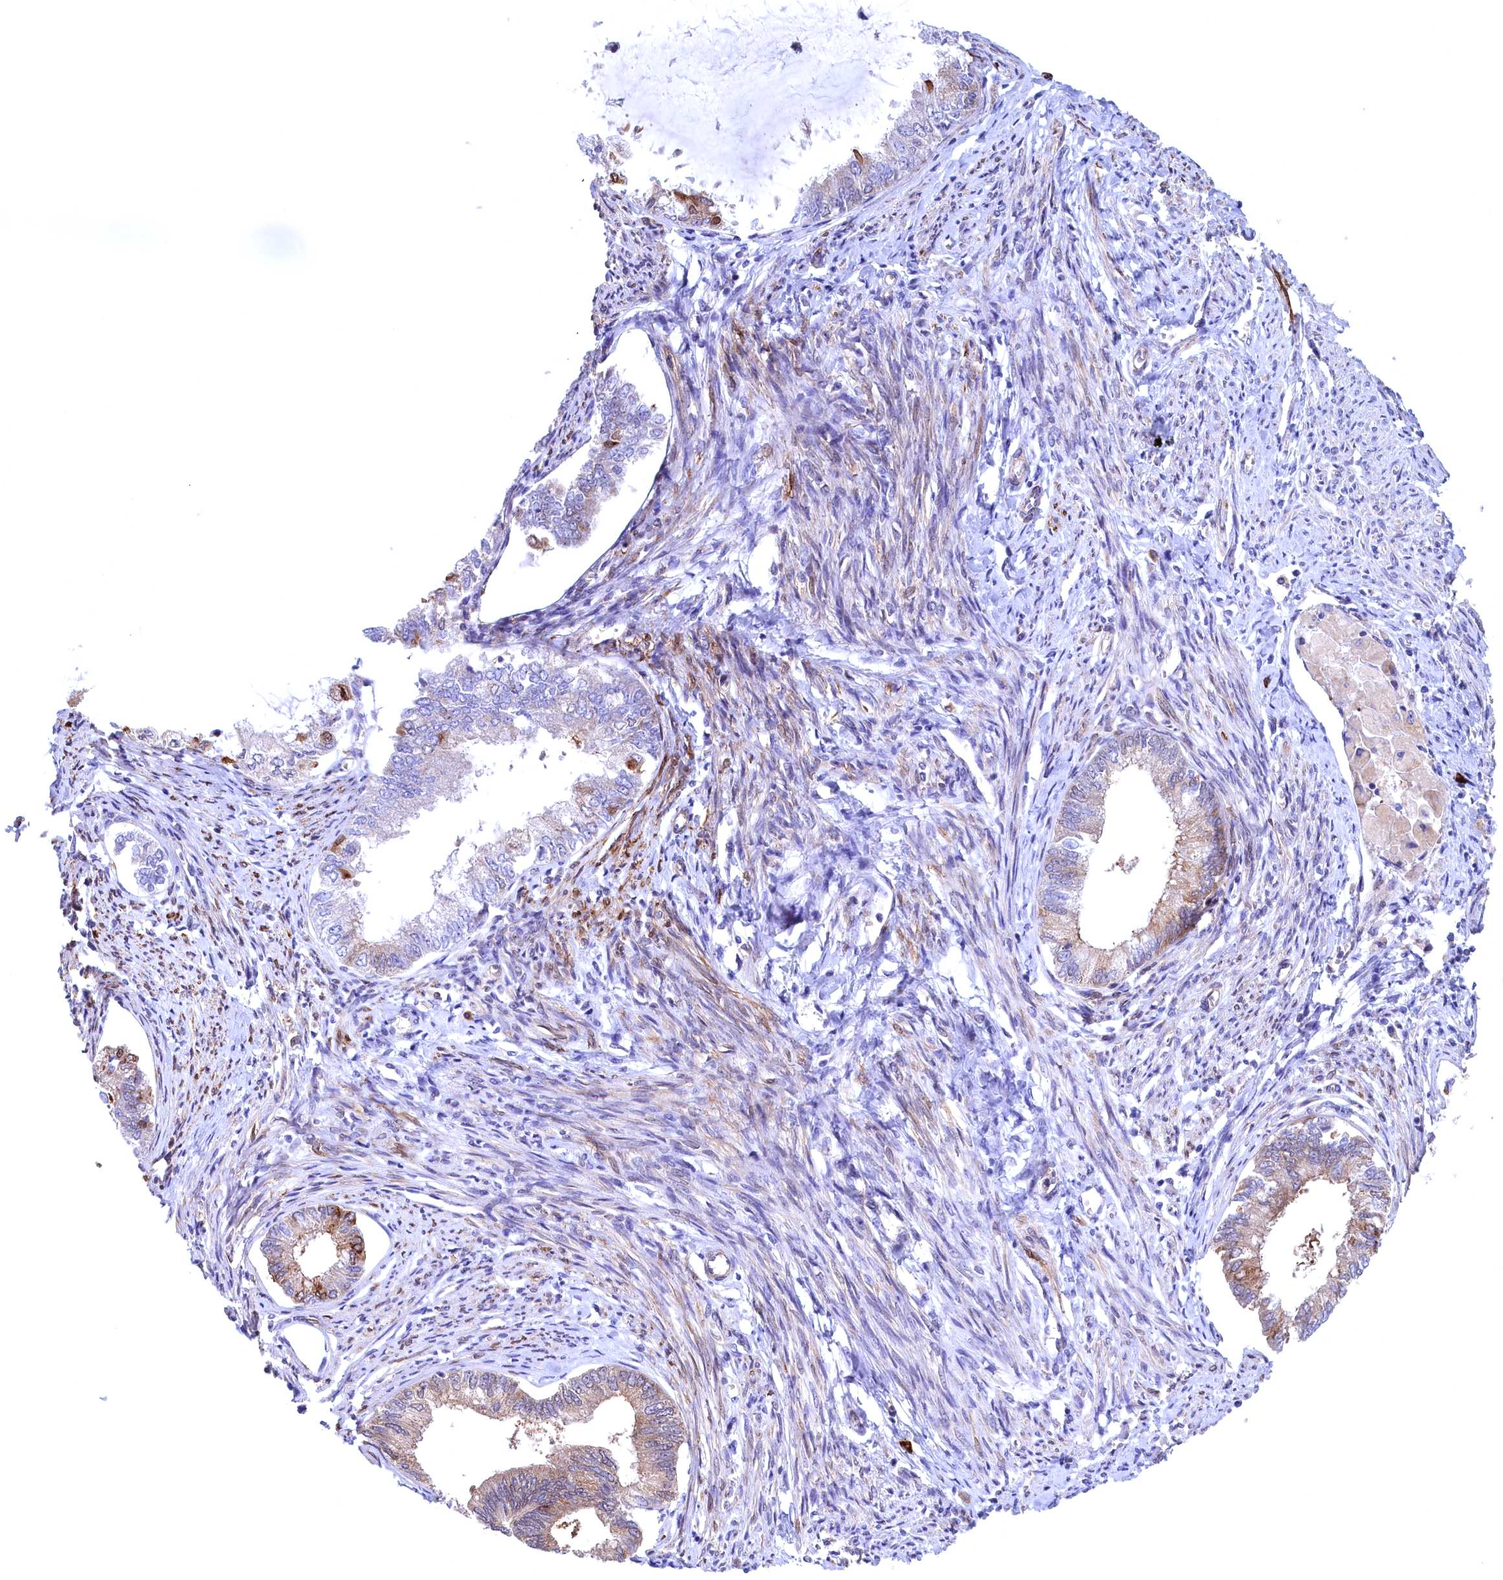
{"staining": {"intensity": "moderate", "quantity": "<25%", "location": "cytoplasmic/membranous"}, "tissue": "endometrial cancer", "cell_type": "Tumor cells", "image_type": "cancer", "snomed": [{"axis": "morphology", "description": "Adenocarcinoma, NOS"}, {"axis": "topography", "description": "Endometrium"}], "caption": "A brown stain labels moderate cytoplasmic/membranous staining of a protein in endometrial adenocarcinoma tumor cells.", "gene": "JPT2", "patient": {"sex": "female", "age": 86}}